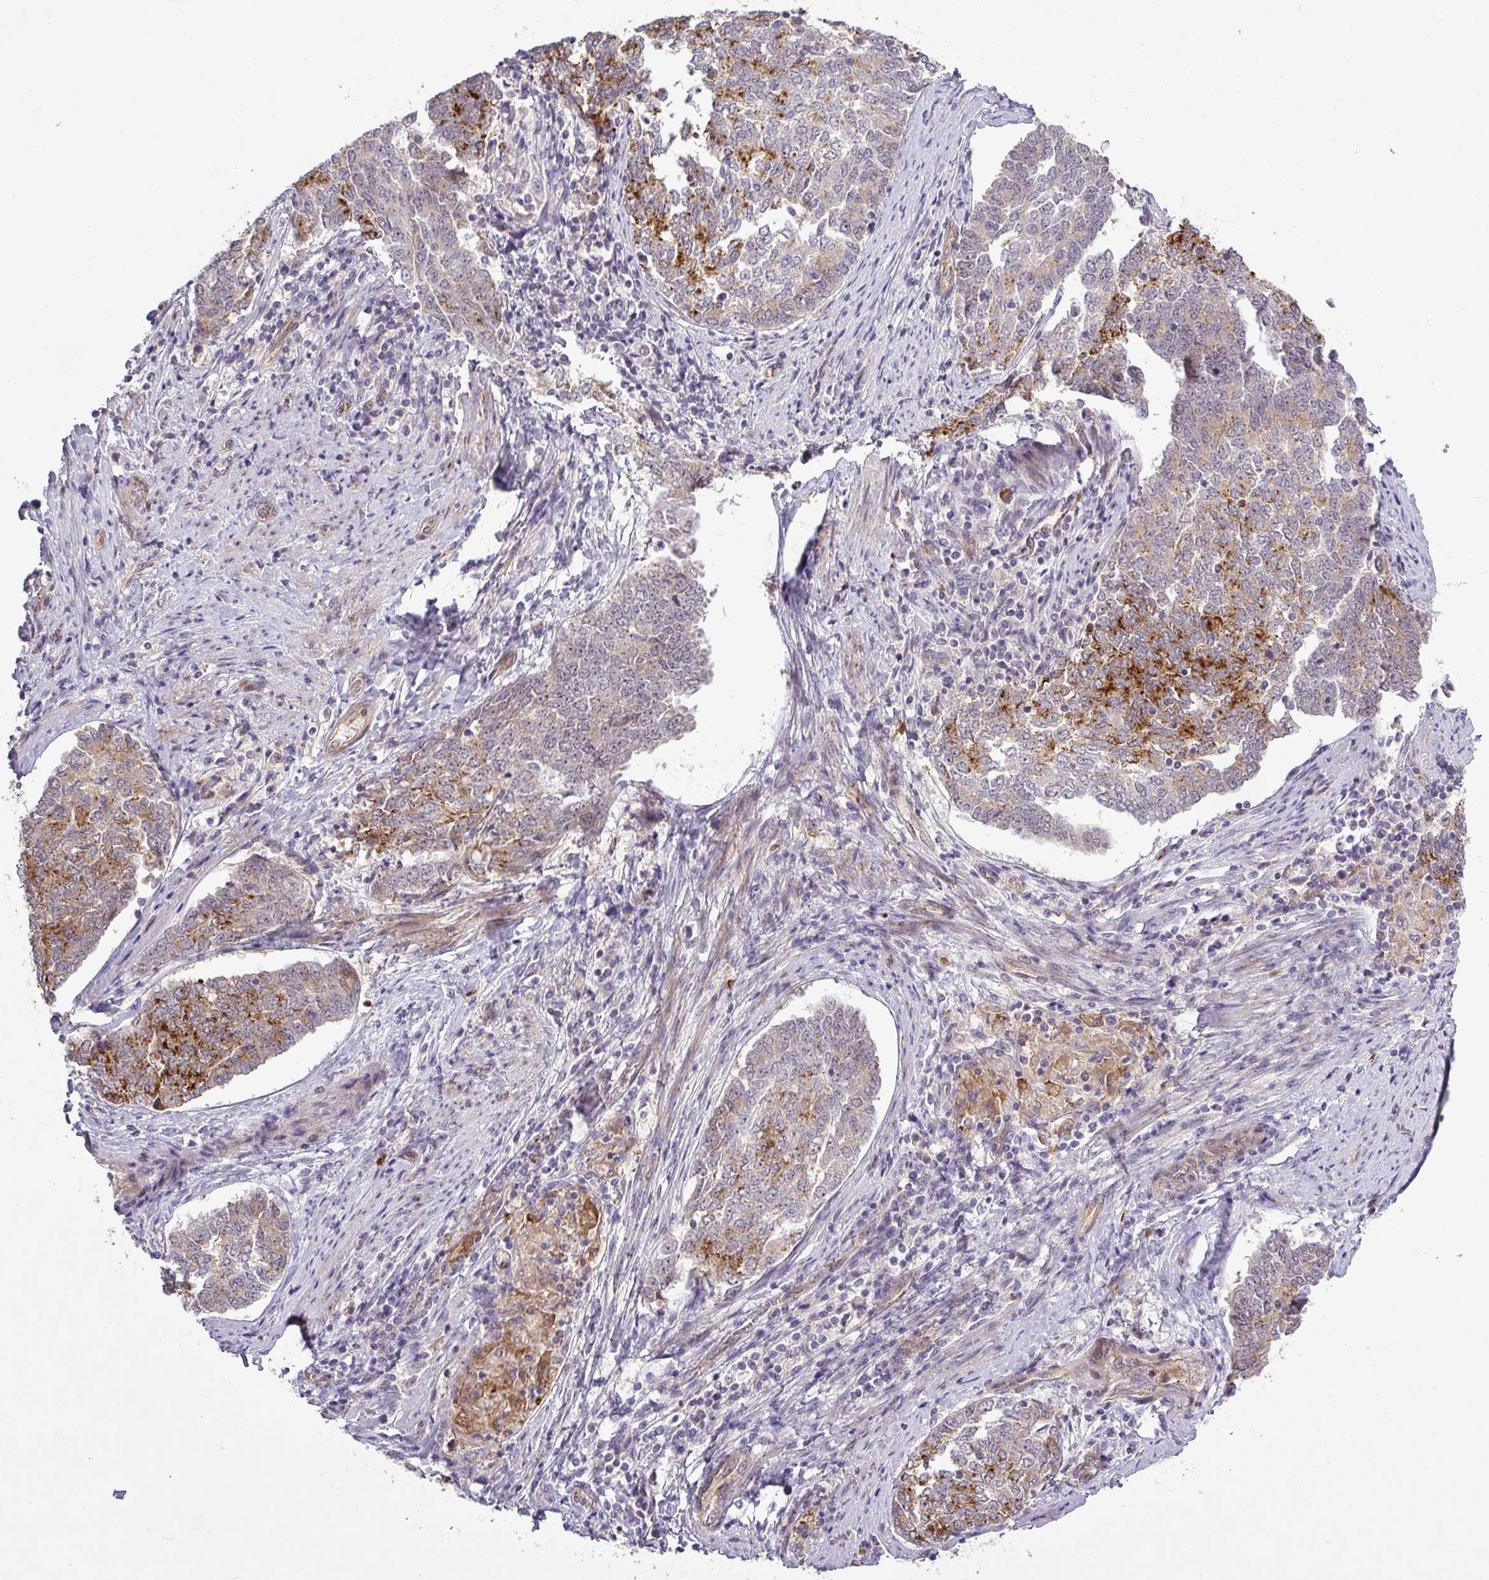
{"staining": {"intensity": "strong", "quantity": "25%-75%", "location": "cytoplasmic/membranous"}, "tissue": "endometrial cancer", "cell_type": "Tumor cells", "image_type": "cancer", "snomed": [{"axis": "morphology", "description": "Adenocarcinoma, NOS"}, {"axis": "topography", "description": "Endometrium"}], "caption": "The histopathology image displays immunohistochemical staining of adenocarcinoma (endometrial). There is strong cytoplasmic/membranous staining is appreciated in about 25%-75% of tumor cells. Using DAB (3,3'-diaminobenzidine) (brown) and hematoxylin (blue) stains, captured at high magnification using brightfield microscopy.", "gene": "PCDH1", "patient": {"sex": "female", "age": 80}}